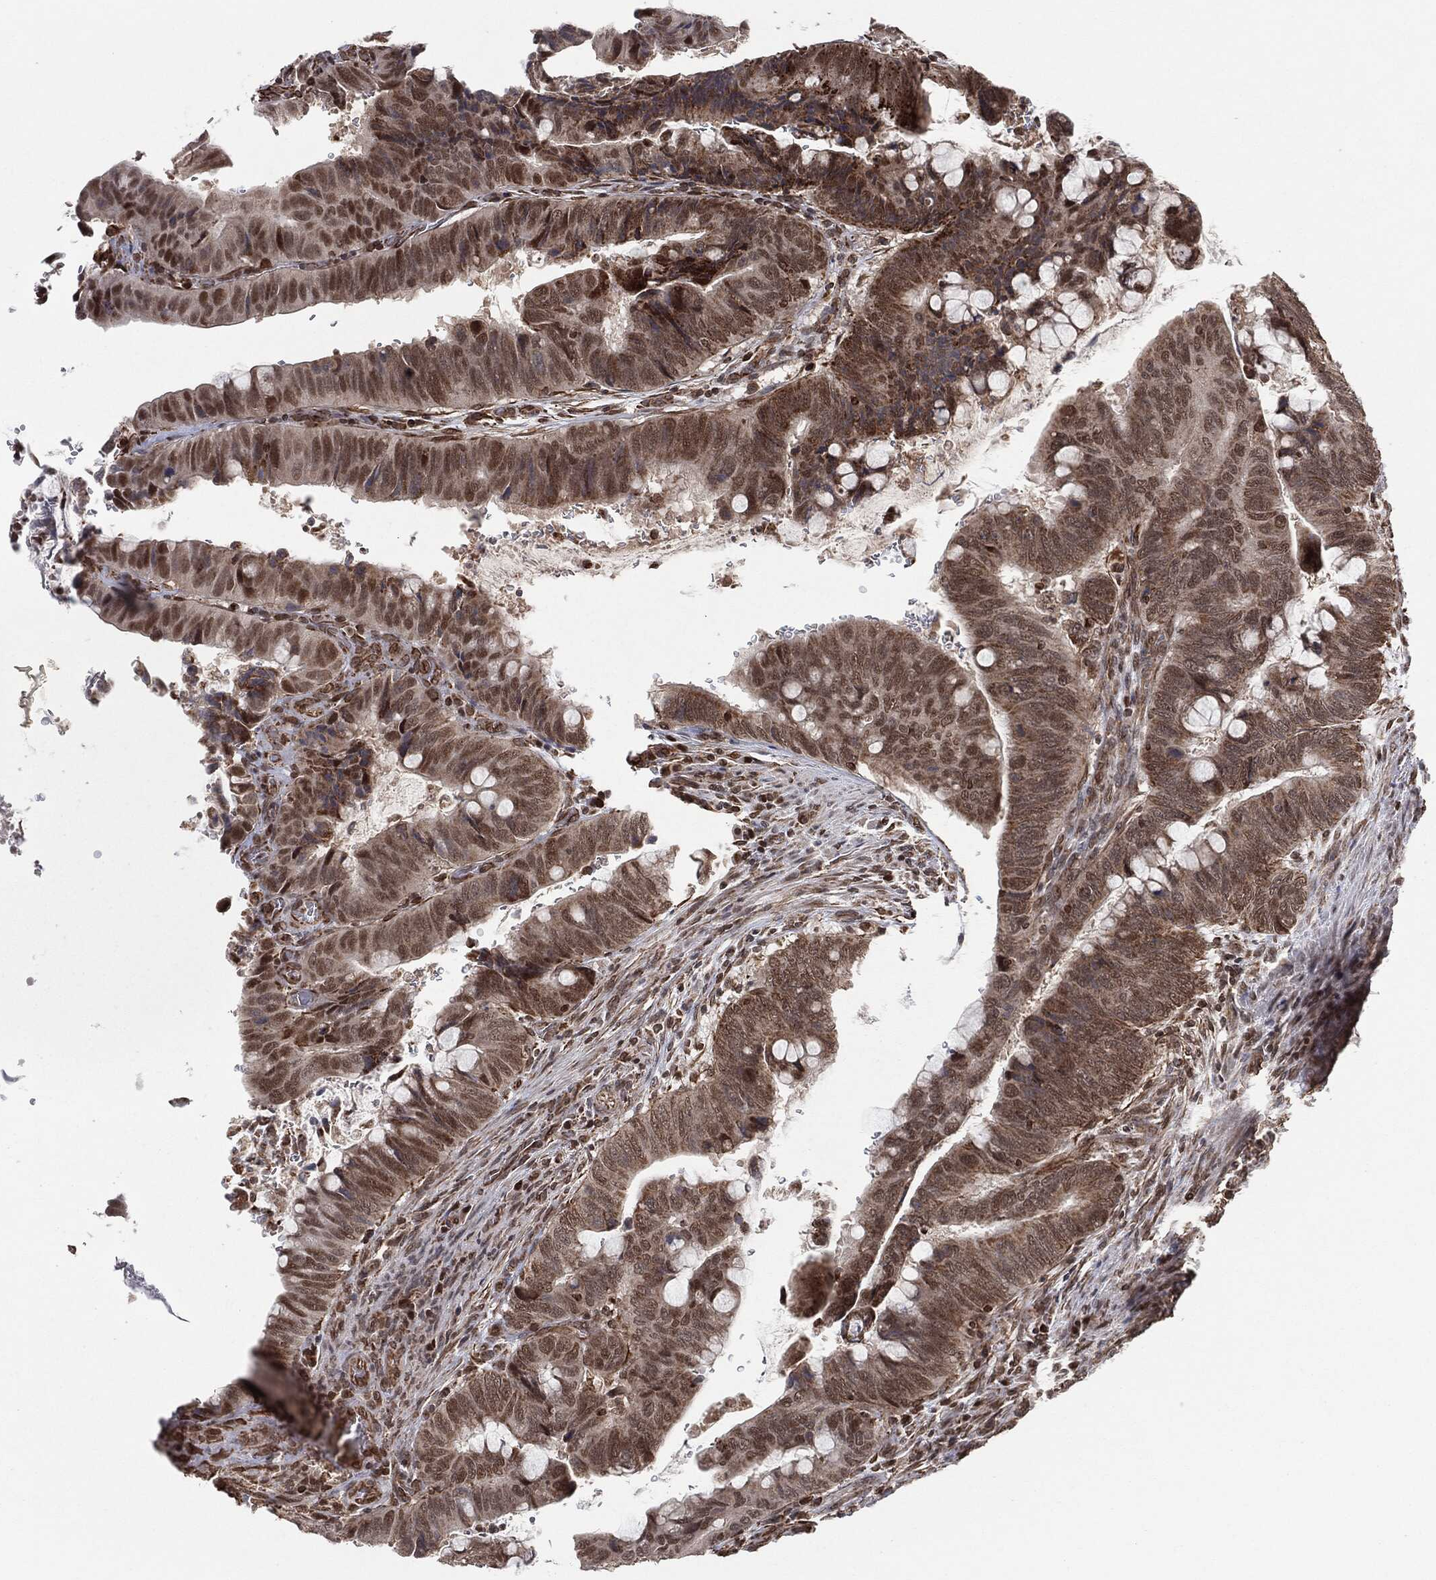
{"staining": {"intensity": "moderate", "quantity": ">75%", "location": "nuclear"}, "tissue": "colorectal cancer", "cell_type": "Tumor cells", "image_type": "cancer", "snomed": [{"axis": "morphology", "description": "Normal tissue, NOS"}, {"axis": "morphology", "description": "Adenocarcinoma, NOS"}, {"axis": "topography", "description": "Rectum"}, {"axis": "topography", "description": "Peripheral nerve tissue"}], "caption": "The photomicrograph reveals staining of colorectal cancer (adenocarcinoma), revealing moderate nuclear protein staining (brown color) within tumor cells. Immunohistochemistry (ihc) stains the protein in brown and the nuclei are stained blue.", "gene": "TP53RK", "patient": {"sex": "male", "age": 92}}